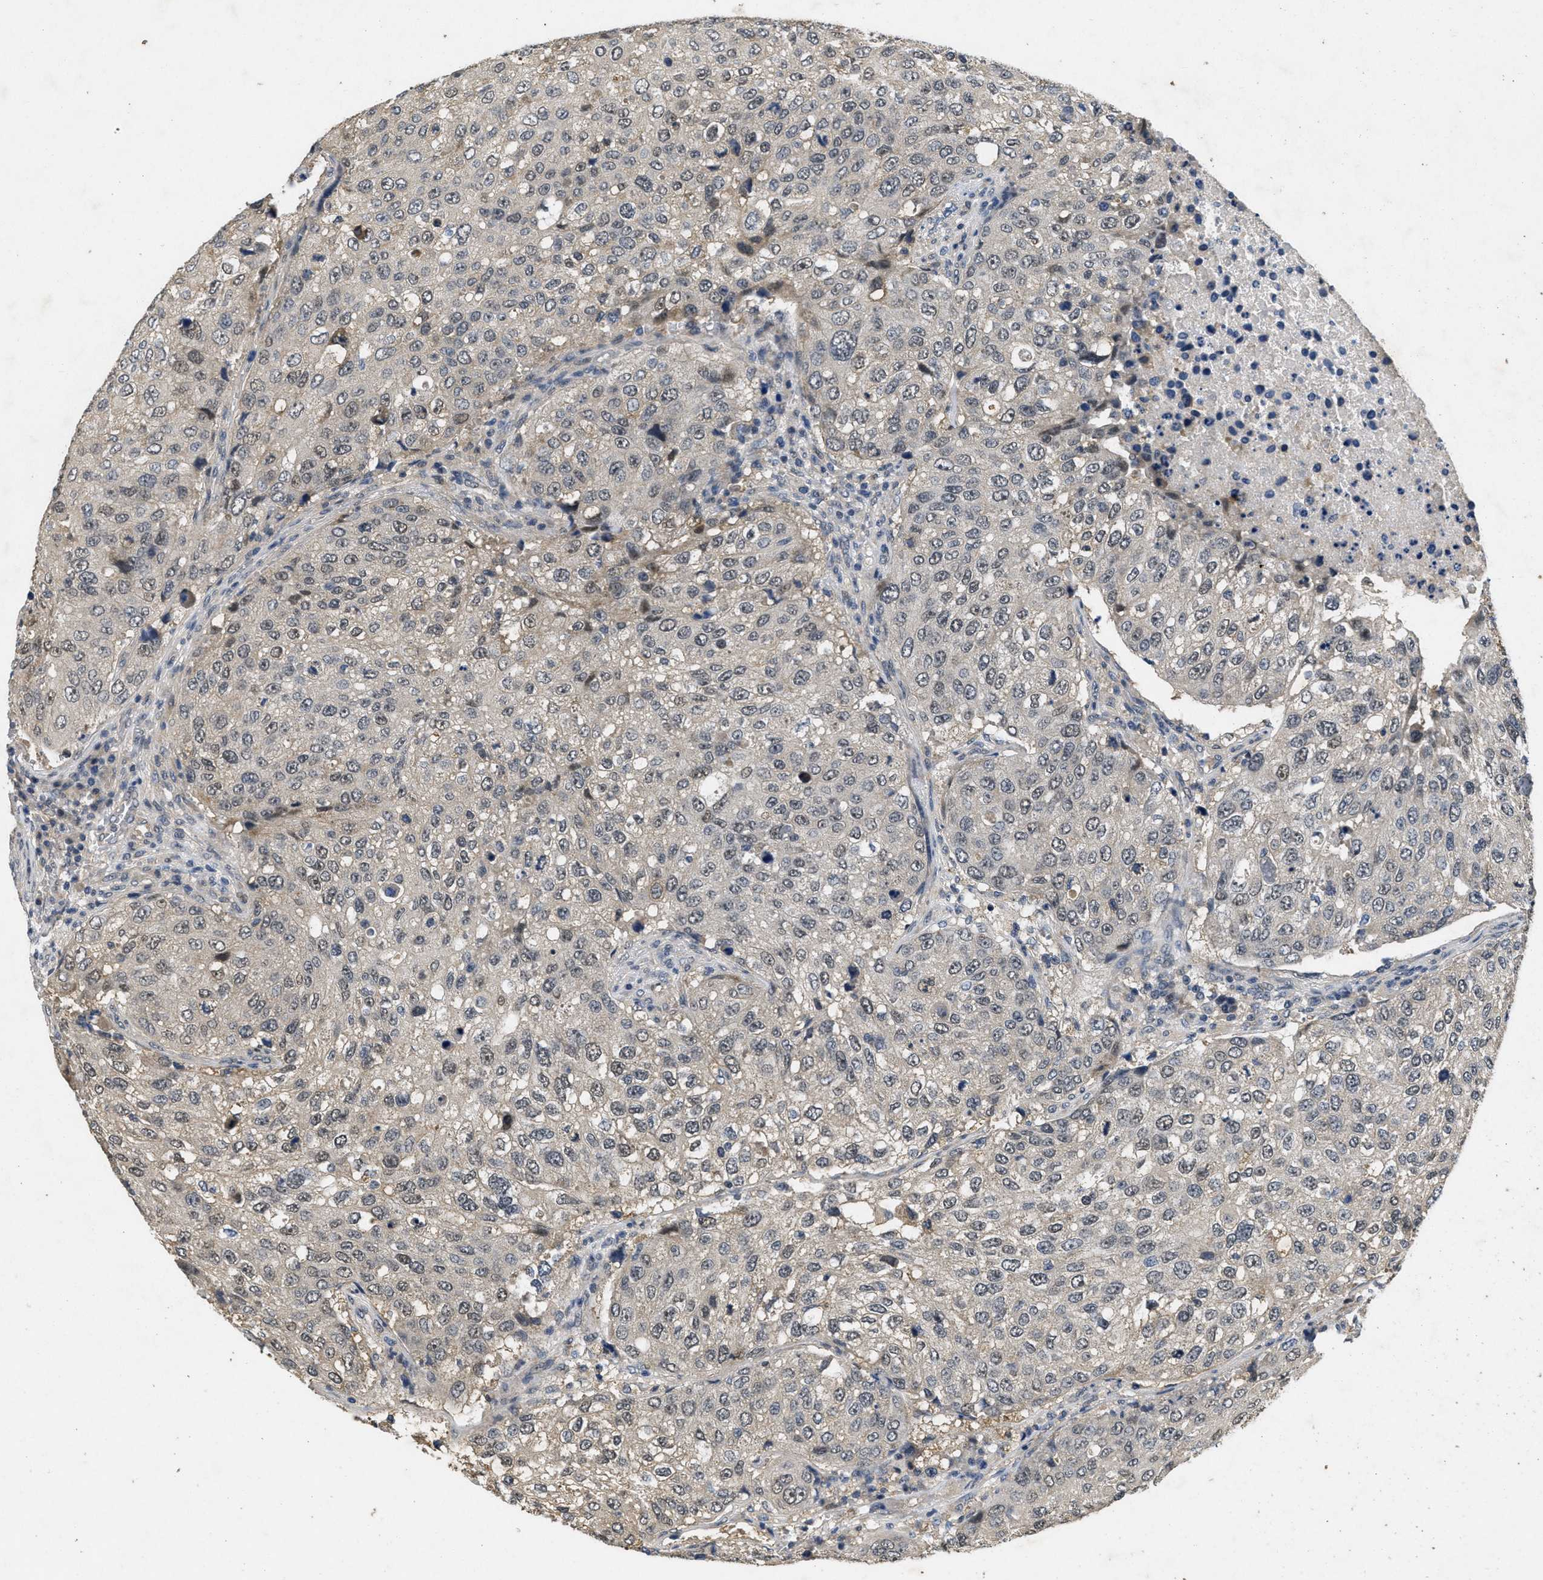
{"staining": {"intensity": "negative", "quantity": "none", "location": "none"}, "tissue": "urothelial cancer", "cell_type": "Tumor cells", "image_type": "cancer", "snomed": [{"axis": "morphology", "description": "Urothelial carcinoma, High grade"}, {"axis": "topography", "description": "Lymph node"}, {"axis": "topography", "description": "Urinary bladder"}], "caption": "Immunohistochemical staining of human urothelial cancer demonstrates no significant positivity in tumor cells.", "gene": "PAPOLG", "patient": {"sex": "male", "age": 51}}